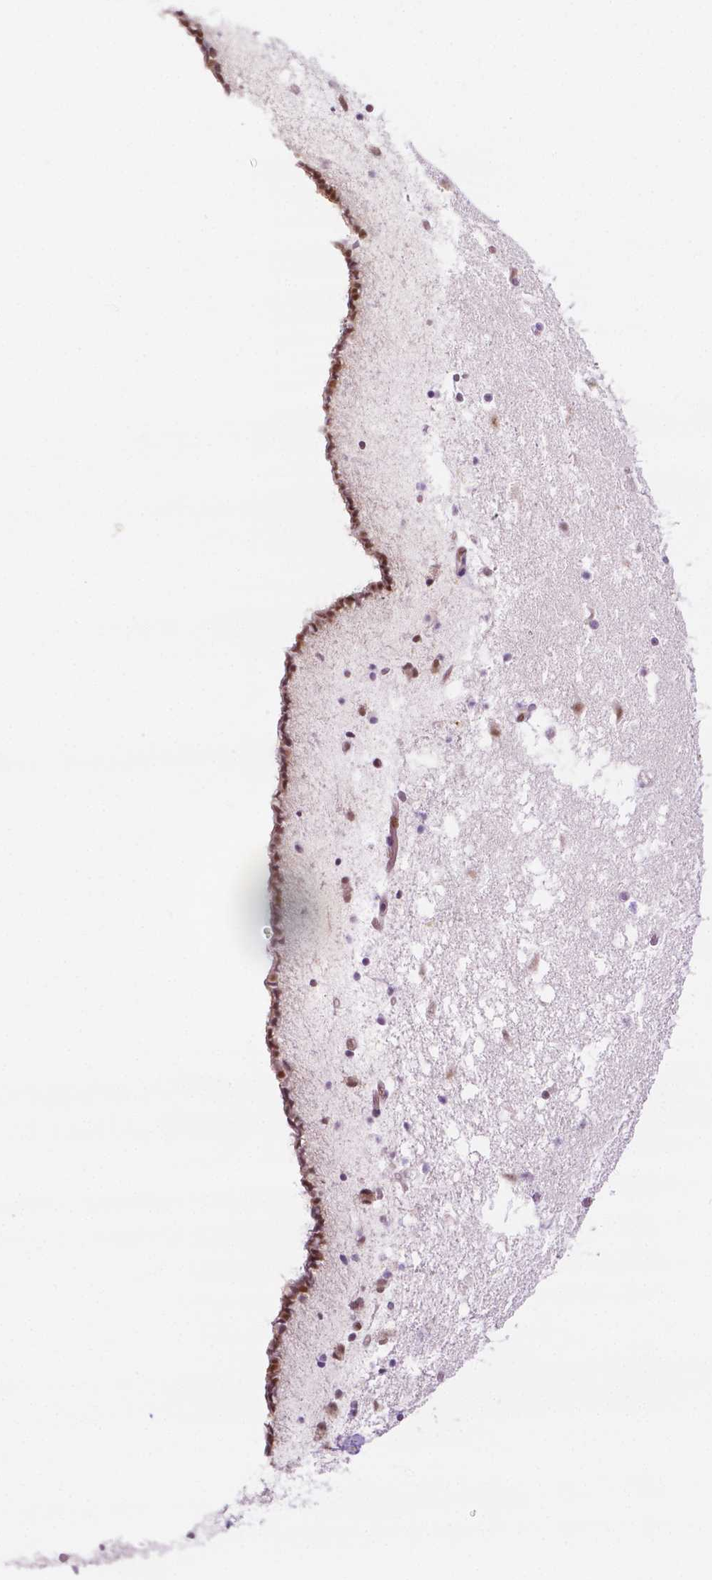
{"staining": {"intensity": "moderate", "quantity": "<25%", "location": "nuclear"}, "tissue": "caudate", "cell_type": "Glial cells", "image_type": "normal", "snomed": [{"axis": "morphology", "description": "Normal tissue, NOS"}, {"axis": "topography", "description": "Lateral ventricle wall"}], "caption": "Immunohistochemistry (IHC) (DAB (3,3'-diaminobenzidine)) staining of benign caudate reveals moderate nuclear protein staining in approximately <25% of glial cells. The protein is stained brown, and the nuclei are stained in blue (DAB IHC with brightfield microscopy, high magnification).", "gene": "ERF", "patient": {"sex": "female", "age": 42}}